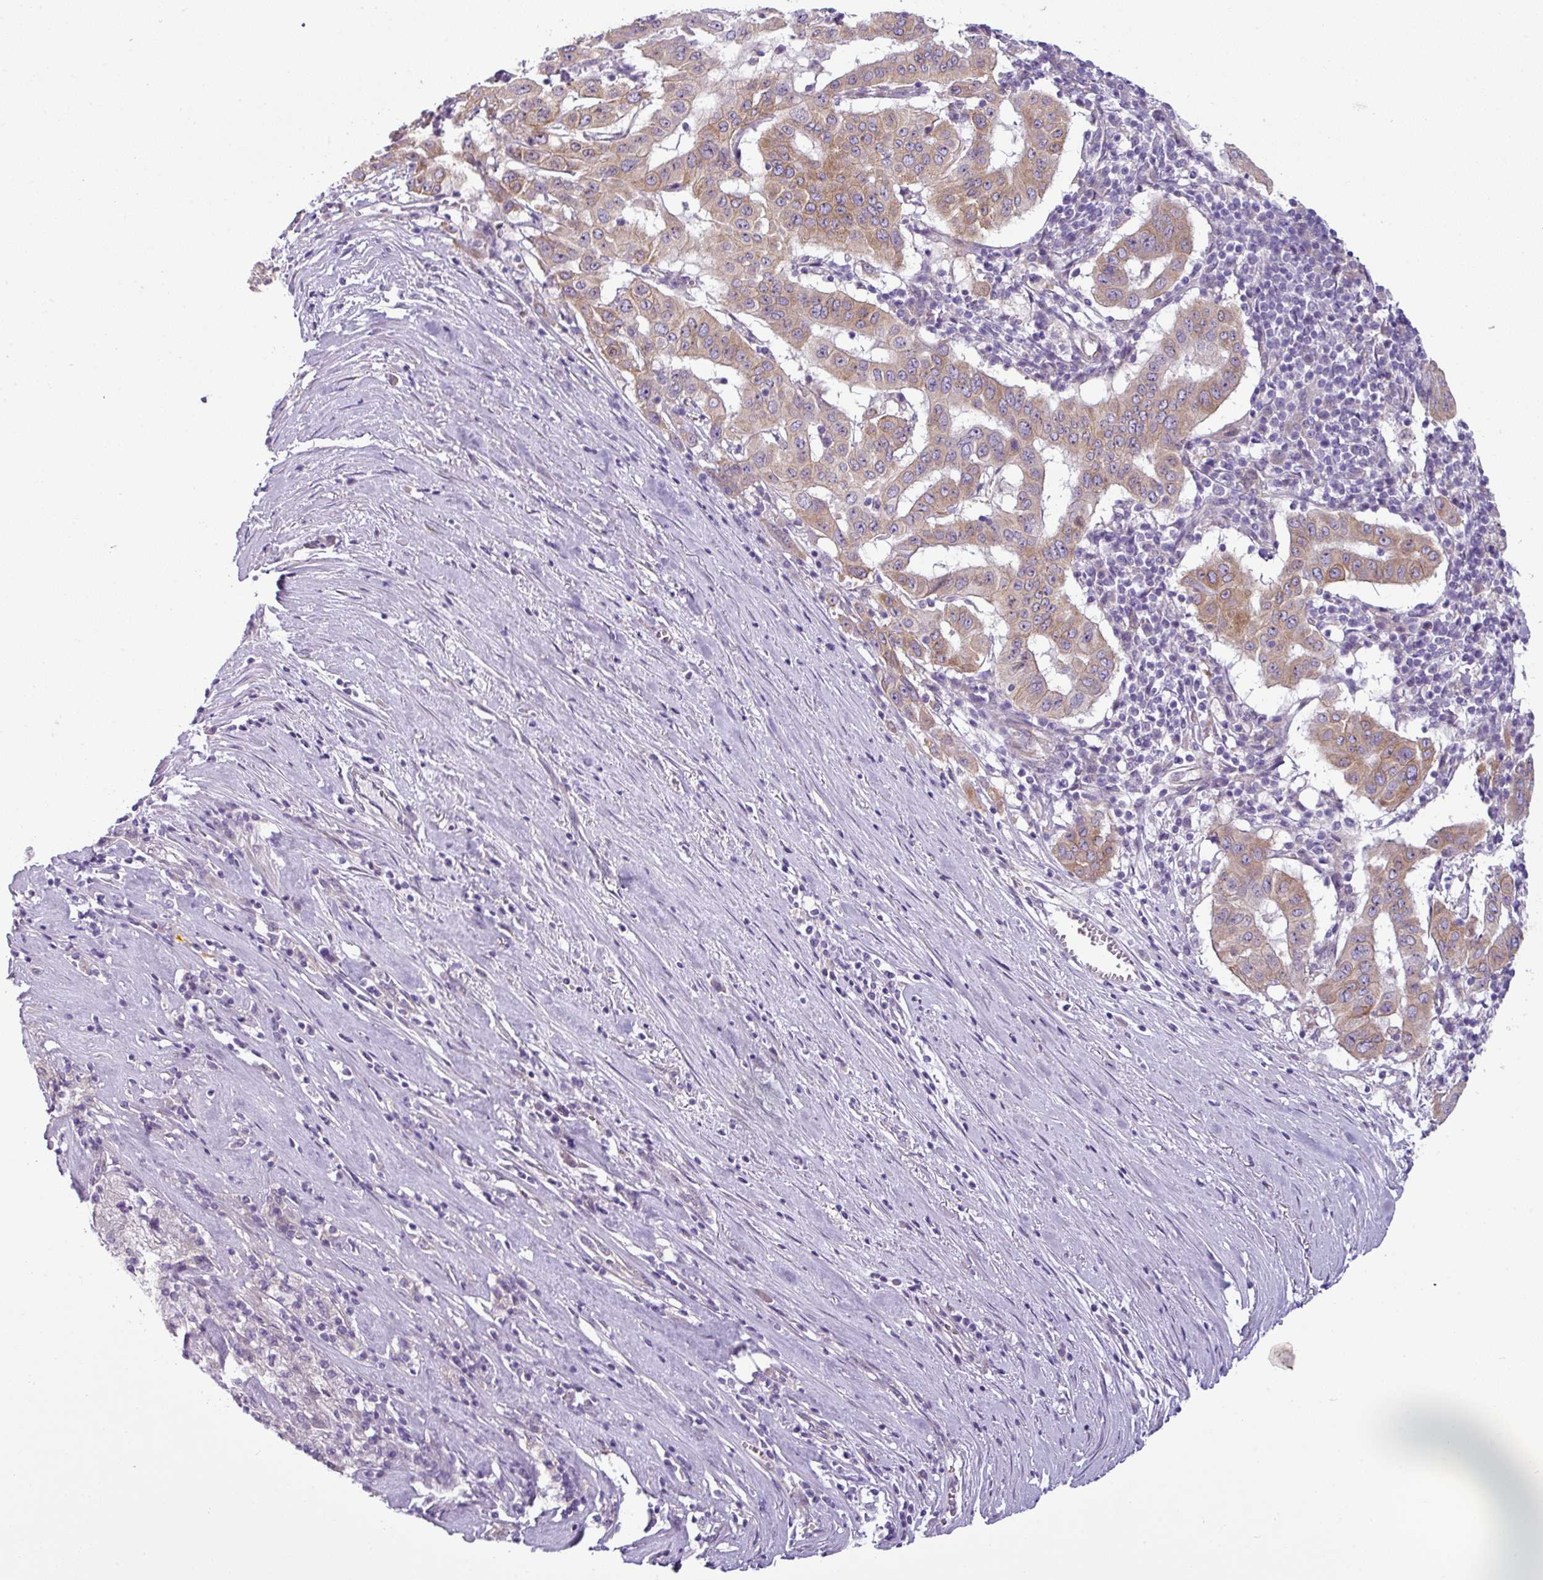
{"staining": {"intensity": "moderate", "quantity": ">75%", "location": "cytoplasmic/membranous"}, "tissue": "pancreatic cancer", "cell_type": "Tumor cells", "image_type": "cancer", "snomed": [{"axis": "morphology", "description": "Adenocarcinoma, NOS"}, {"axis": "topography", "description": "Pancreas"}], "caption": "Brown immunohistochemical staining in human pancreatic adenocarcinoma exhibits moderate cytoplasmic/membranous staining in about >75% of tumor cells.", "gene": "TOR1AIP2", "patient": {"sex": "male", "age": 63}}